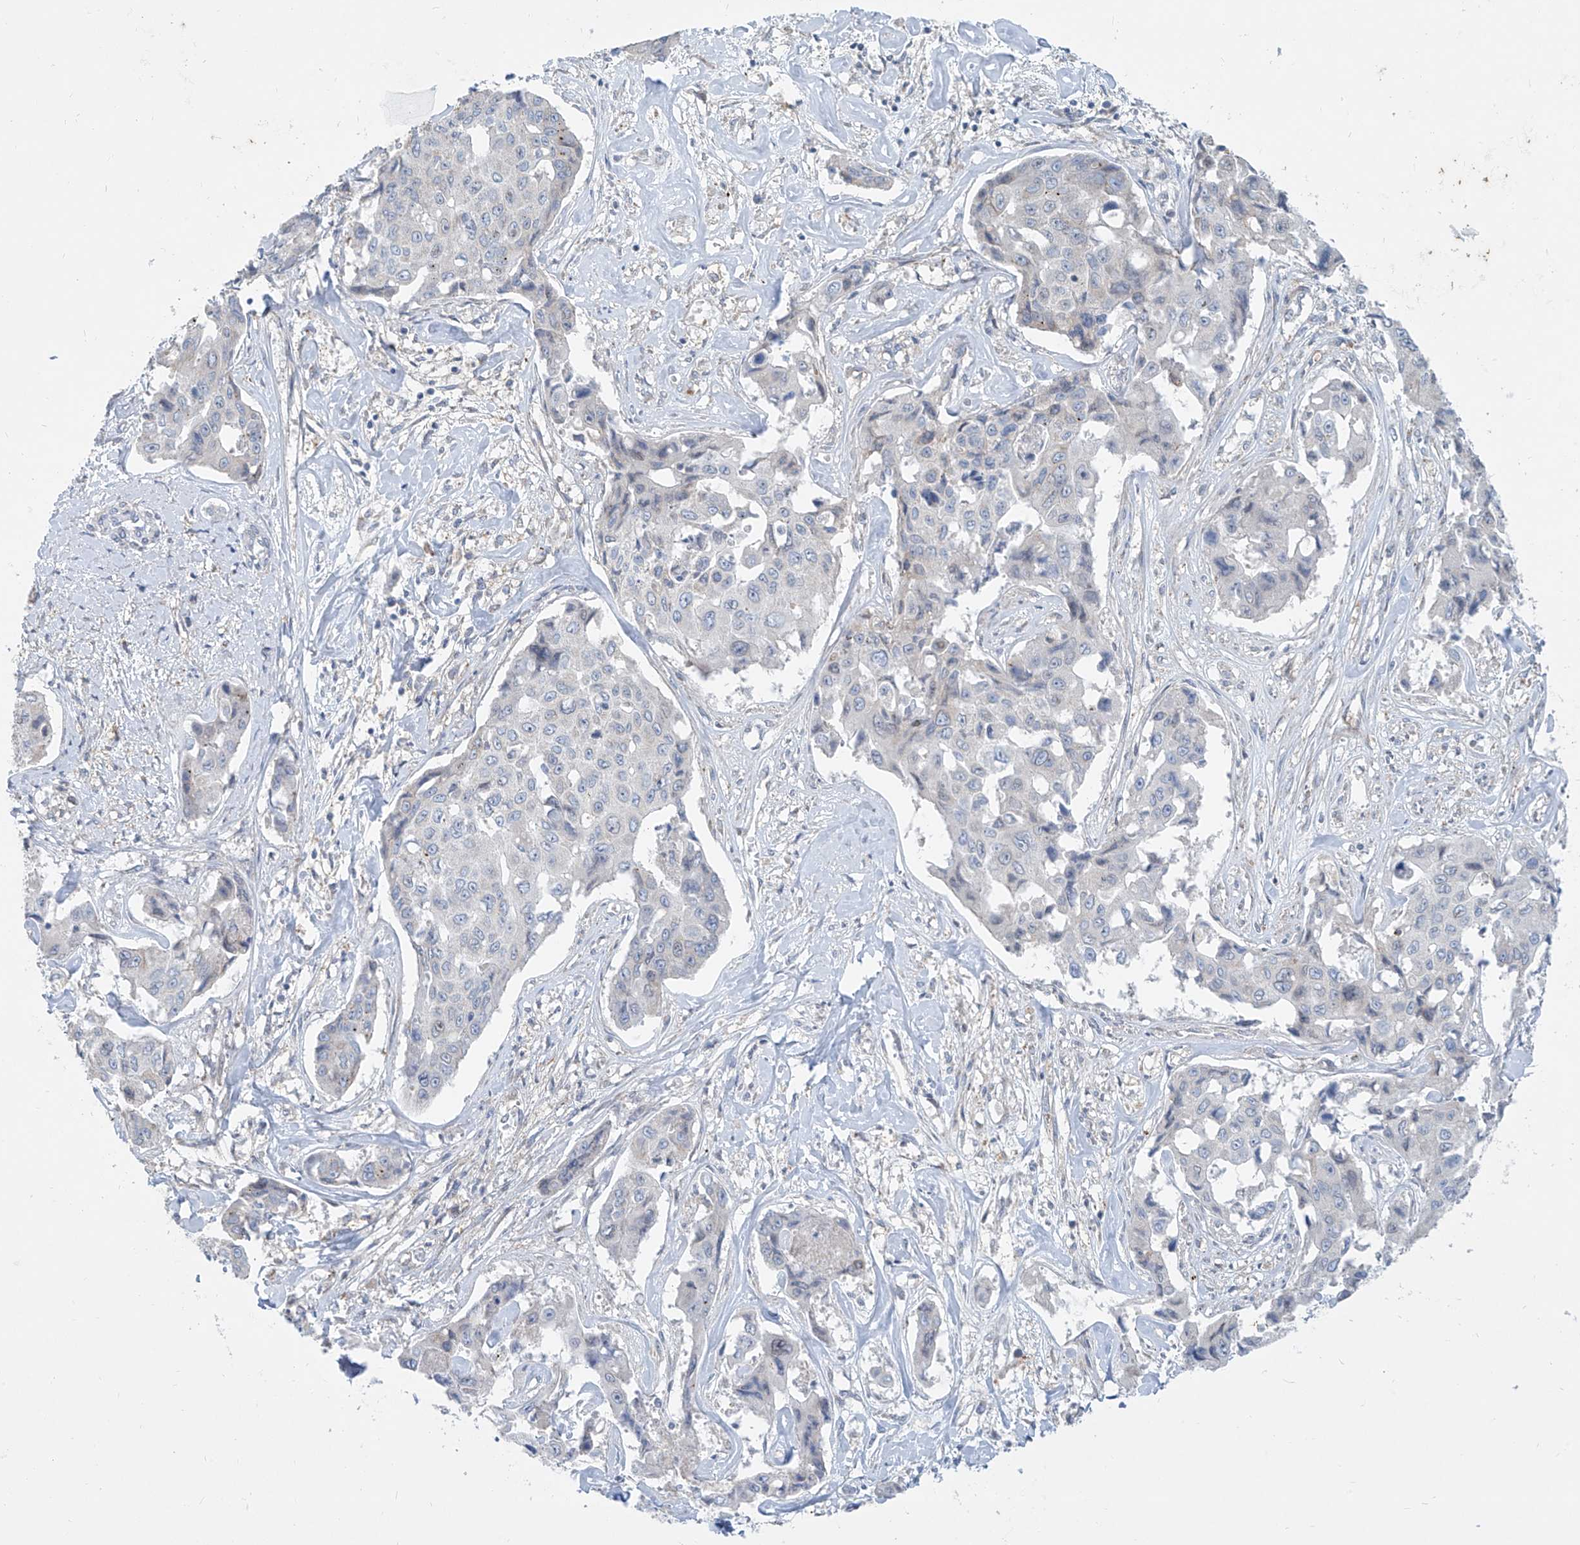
{"staining": {"intensity": "negative", "quantity": "none", "location": "none"}, "tissue": "liver cancer", "cell_type": "Tumor cells", "image_type": "cancer", "snomed": [{"axis": "morphology", "description": "Cholangiocarcinoma"}, {"axis": "topography", "description": "Liver"}], "caption": "Cholangiocarcinoma (liver) was stained to show a protein in brown. There is no significant expression in tumor cells.", "gene": "KRTAP25-1", "patient": {"sex": "male", "age": 59}}